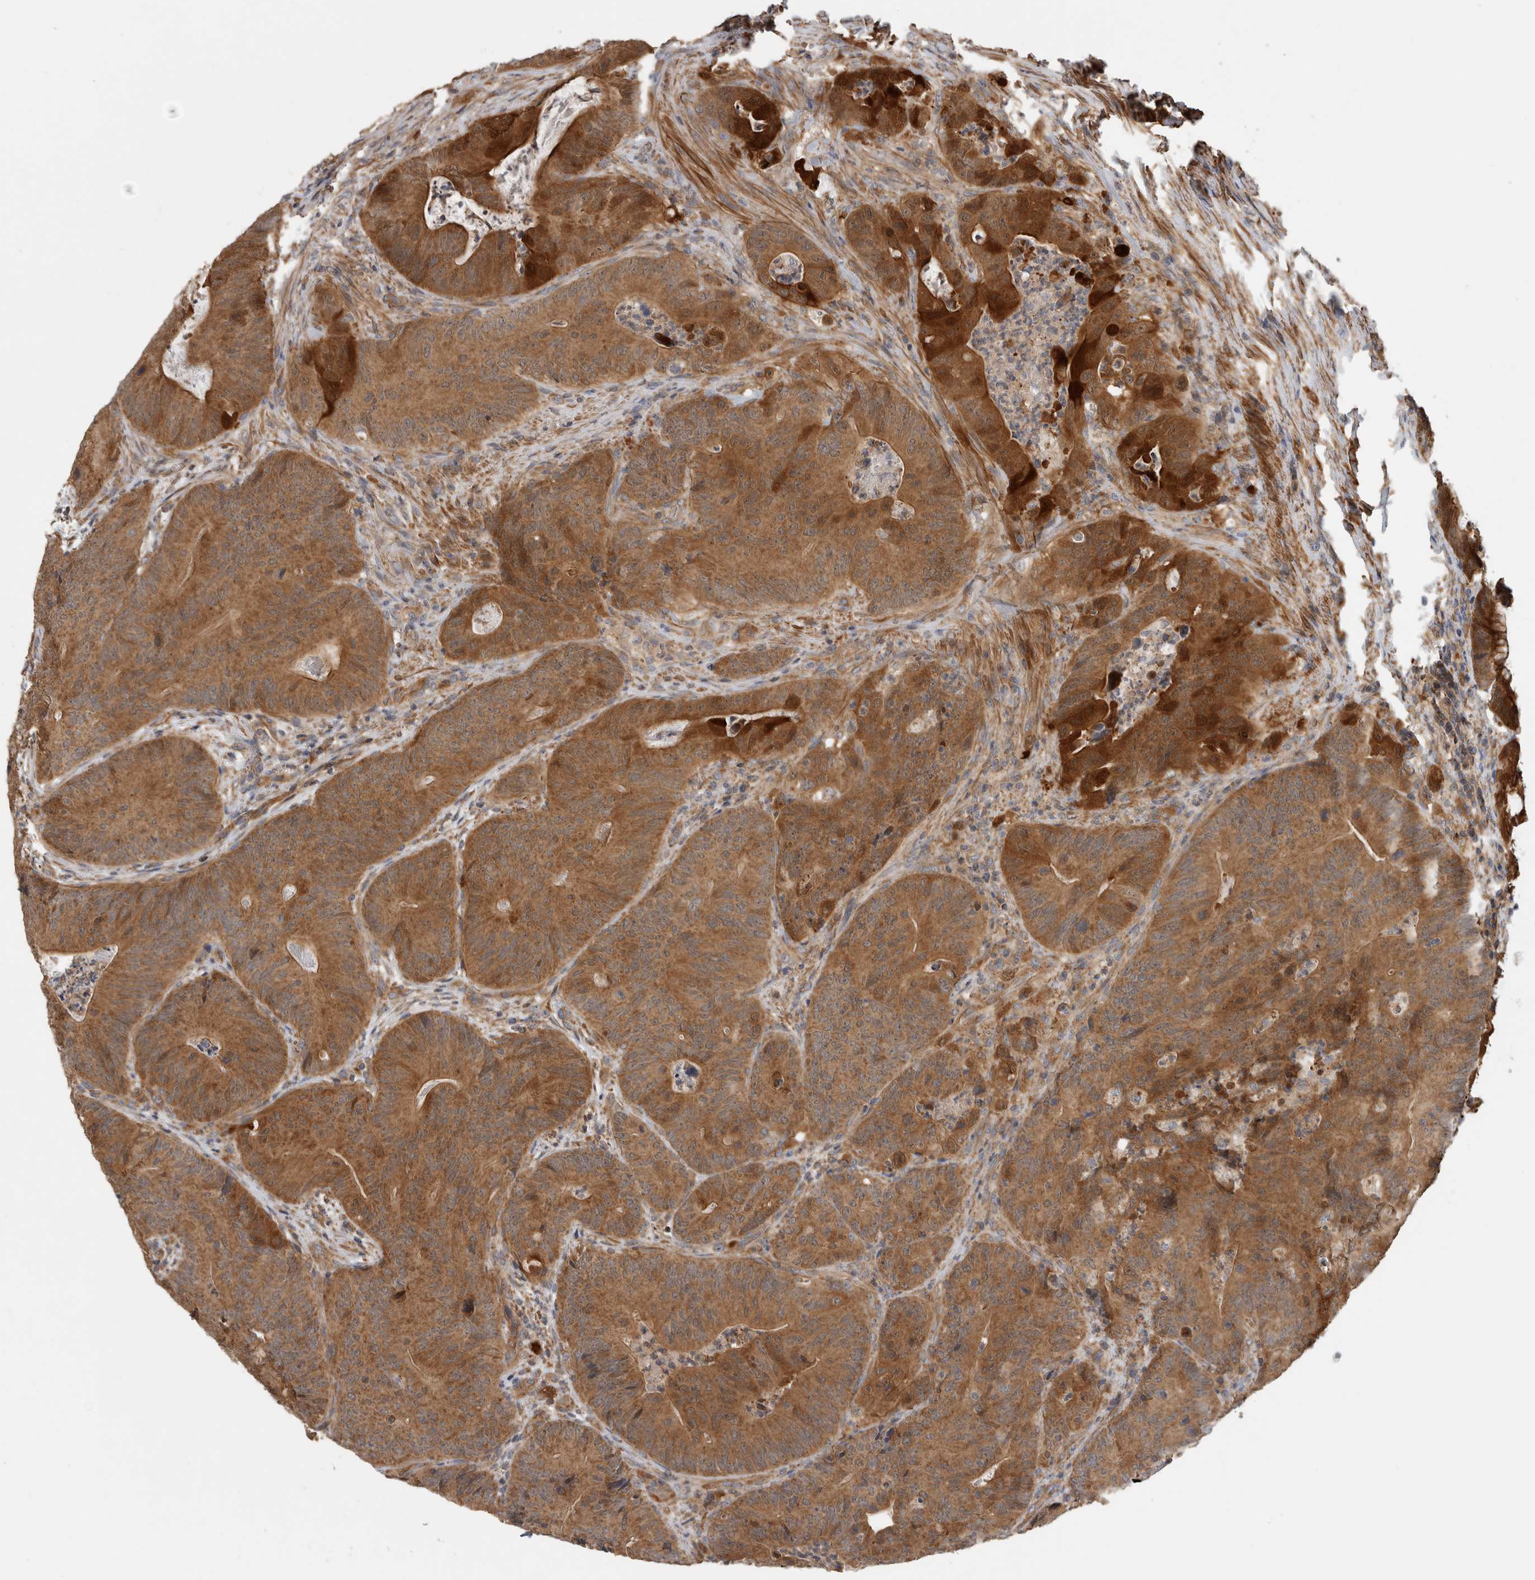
{"staining": {"intensity": "moderate", "quantity": ">75%", "location": "cytoplasmic/membranous"}, "tissue": "colorectal cancer", "cell_type": "Tumor cells", "image_type": "cancer", "snomed": [{"axis": "morphology", "description": "Normal tissue, NOS"}, {"axis": "topography", "description": "Colon"}], "caption": "A brown stain highlights moderate cytoplasmic/membranous positivity of a protein in colorectal cancer tumor cells.", "gene": "SFXN2", "patient": {"sex": "female", "age": 82}}